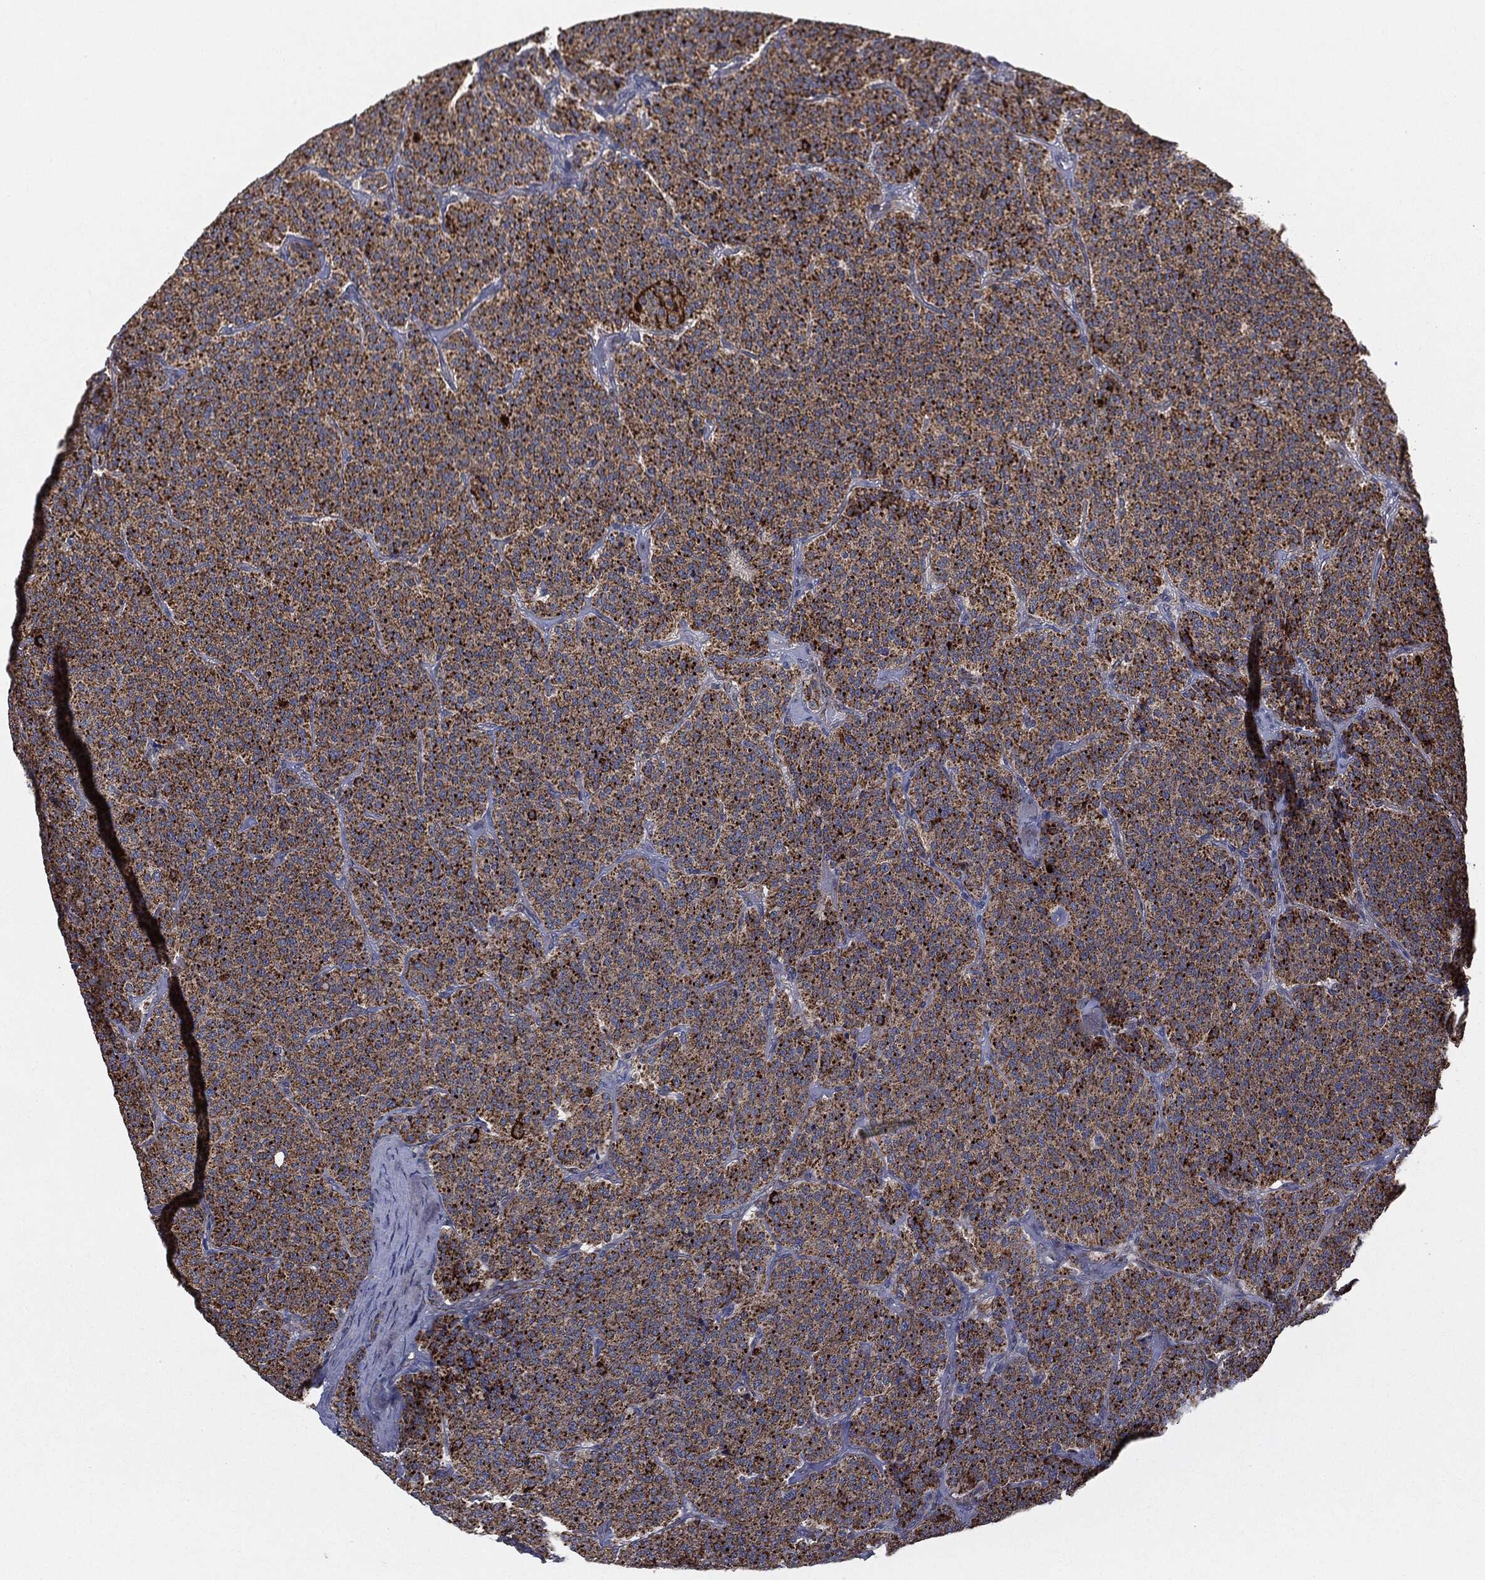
{"staining": {"intensity": "strong", "quantity": ">75%", "location": "cytoplasmic/membranous"}, "tissue": "carcinoid", "cell_type": "Tumor cells", "image_type": "cancer", "snomed": [{"axis": "morphology", "description": "Carcinoid, malignant, NOS"}, {"axis": "topography", "description": "Small intestine"}], "caption": "Immunohistochemistry (IHC) of malignant carcinoid shows high levels of strong cytoplasmic/membranous positivity in approximately >75% of tumor cells.", "gene": "MTOR", "patient": {"sex": "female", "age": 58}}